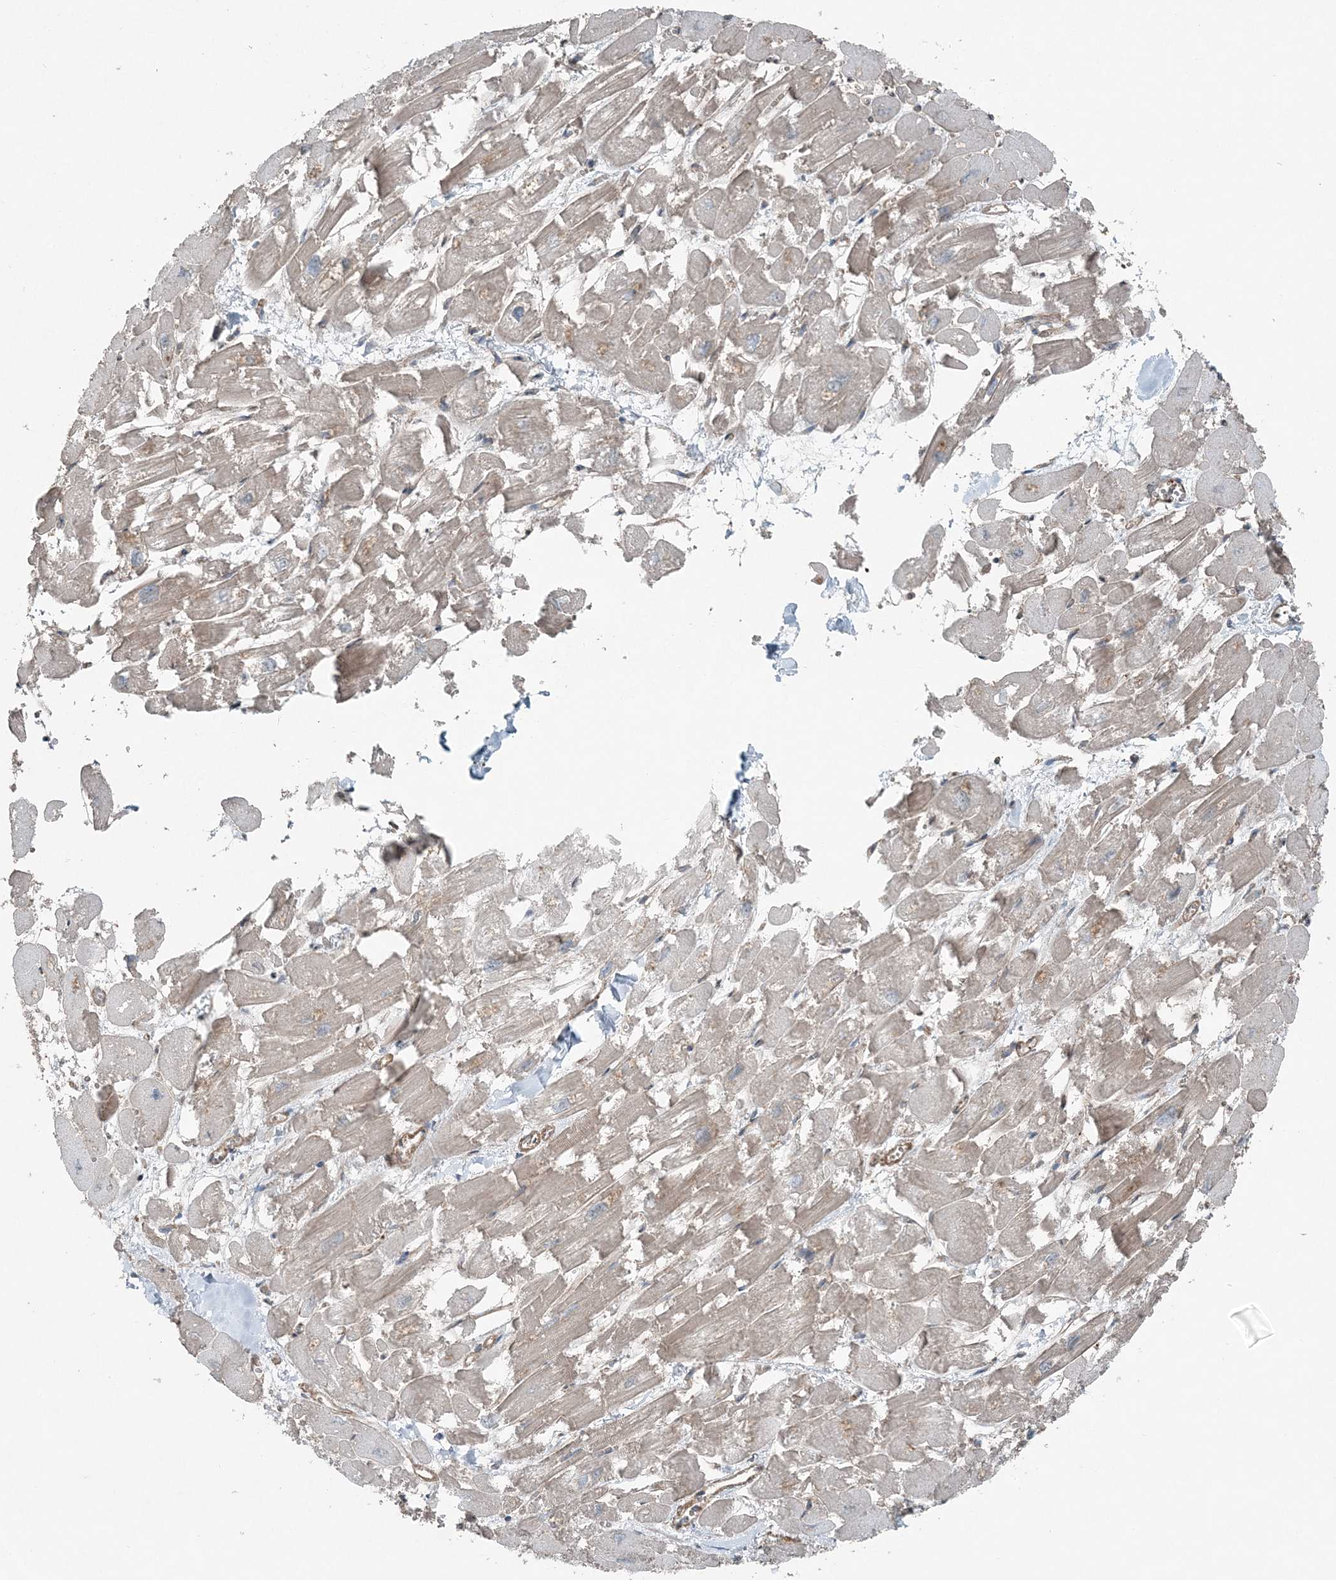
{"staining": {"intensity": "weak", "quantity": ">75%", "location": "cytoplasmic/membranous"}, "tissue": "heart muscle", "cell_type": "Cardiomyocytes", "image_type": "normal", "snomed": [{"axis": "morphology", "description": "Normal tissue, NOS"}, {"axis": "topography", "description": "Heart"}], "caption": "This micrograph shows immunohistochemistry staining of normal human heart muscle, with low weak cytoplasmic/membranous positivity in approximately >75% of cardiomyocytes.", "gene": "KY", "patient": {"sex": "male", "age": 54}}